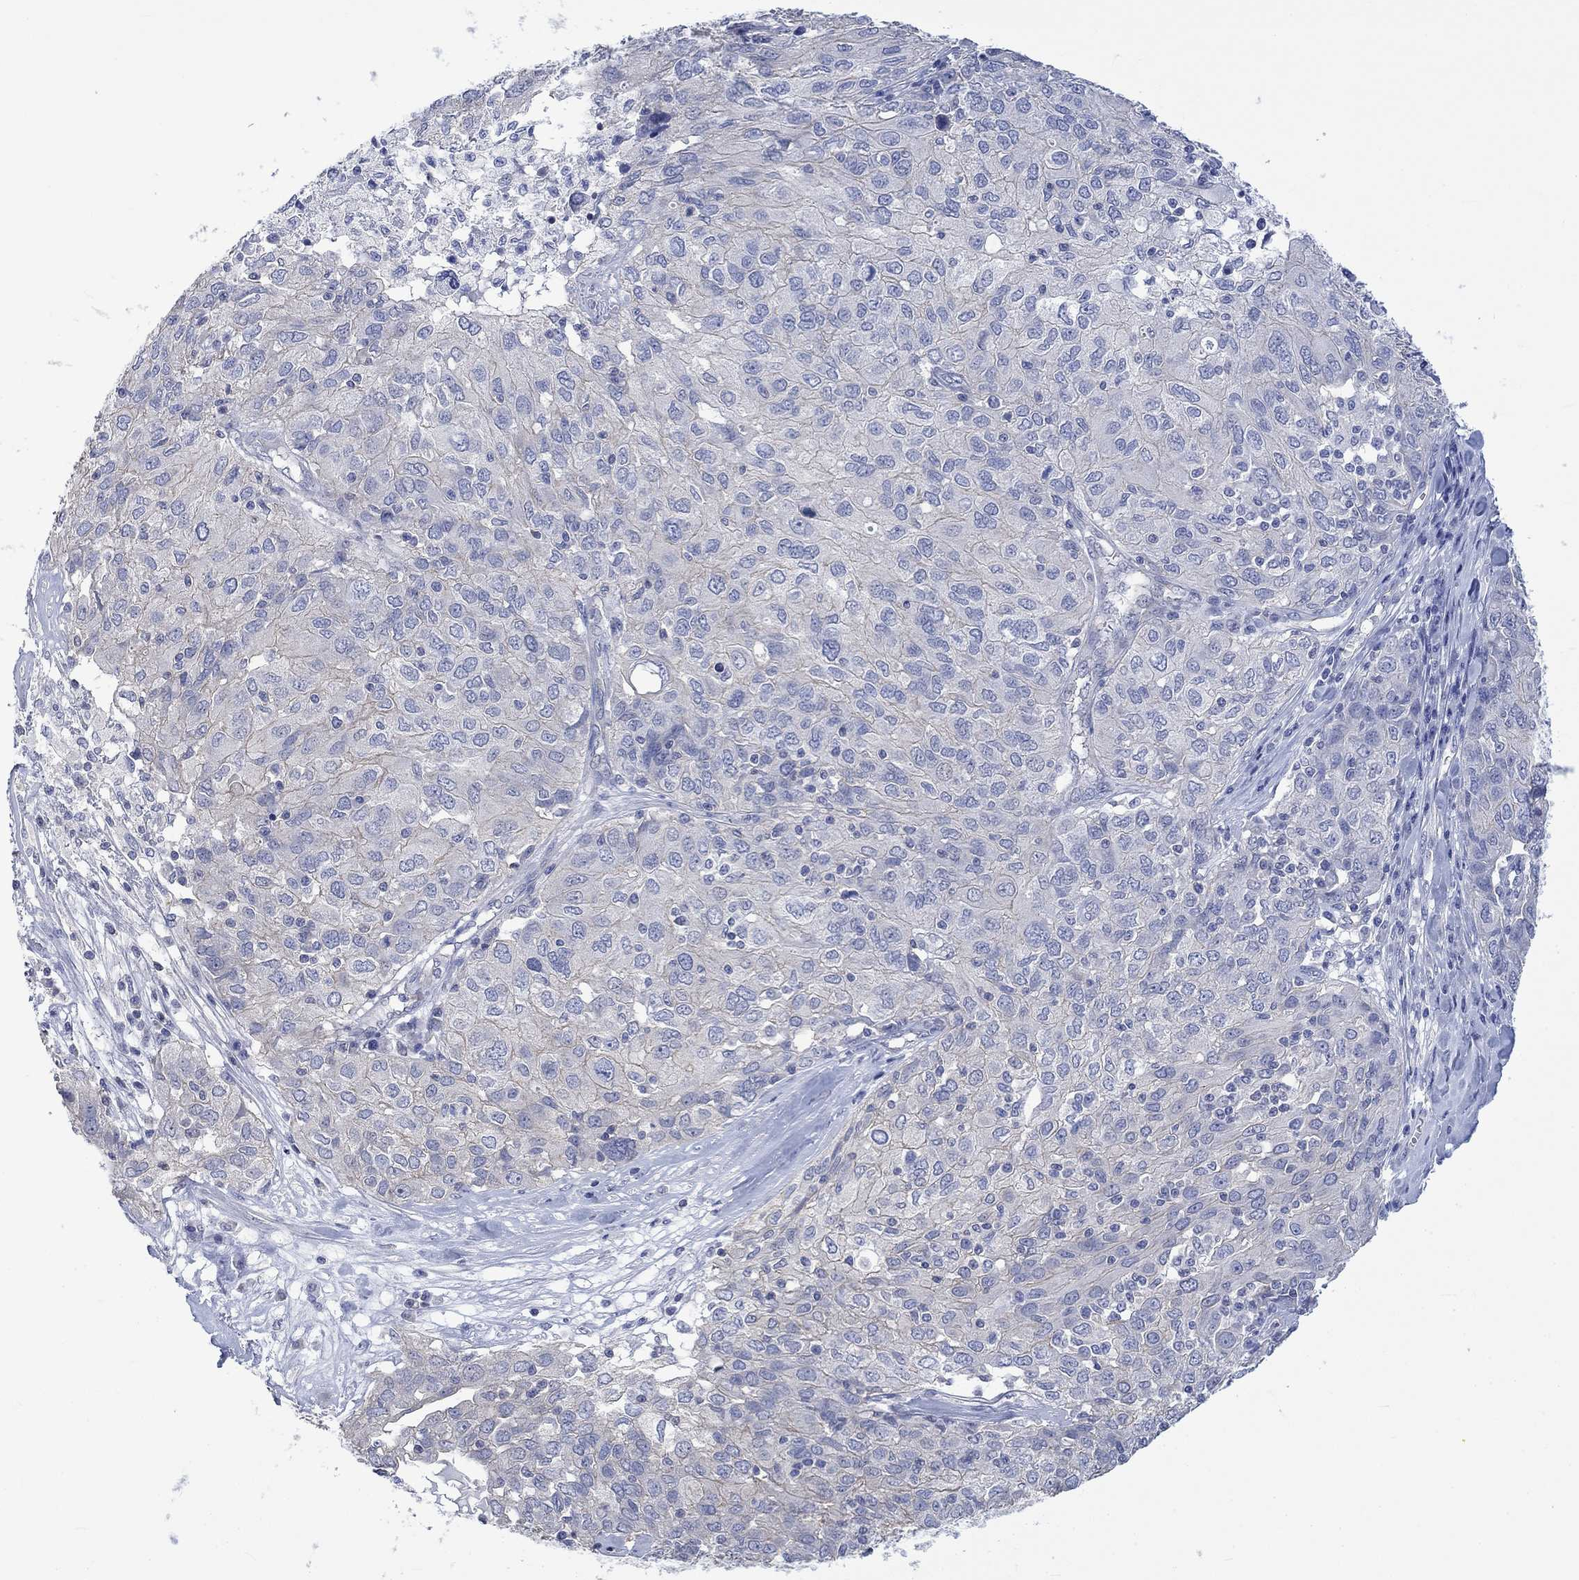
{"staining": {"intensity": "weak", "quantity": "<25%", "location": "cytoplasmic/membranous"}, "tissue": "ovarian cancer", "cell_type": "Tumor cells", "image_type": "cancer", "snomed": [{"axis": "morphology", "description": "Carcinoma, endometroid"}, {"axis": "topography", "description": "Ovary"}], "caption": "This is an IHC image of human ovarian endometroid carcinoma. There is no expression in tumor cells.", "gene": "AGRP", "patient": {"sex": "female", "age": 50}}